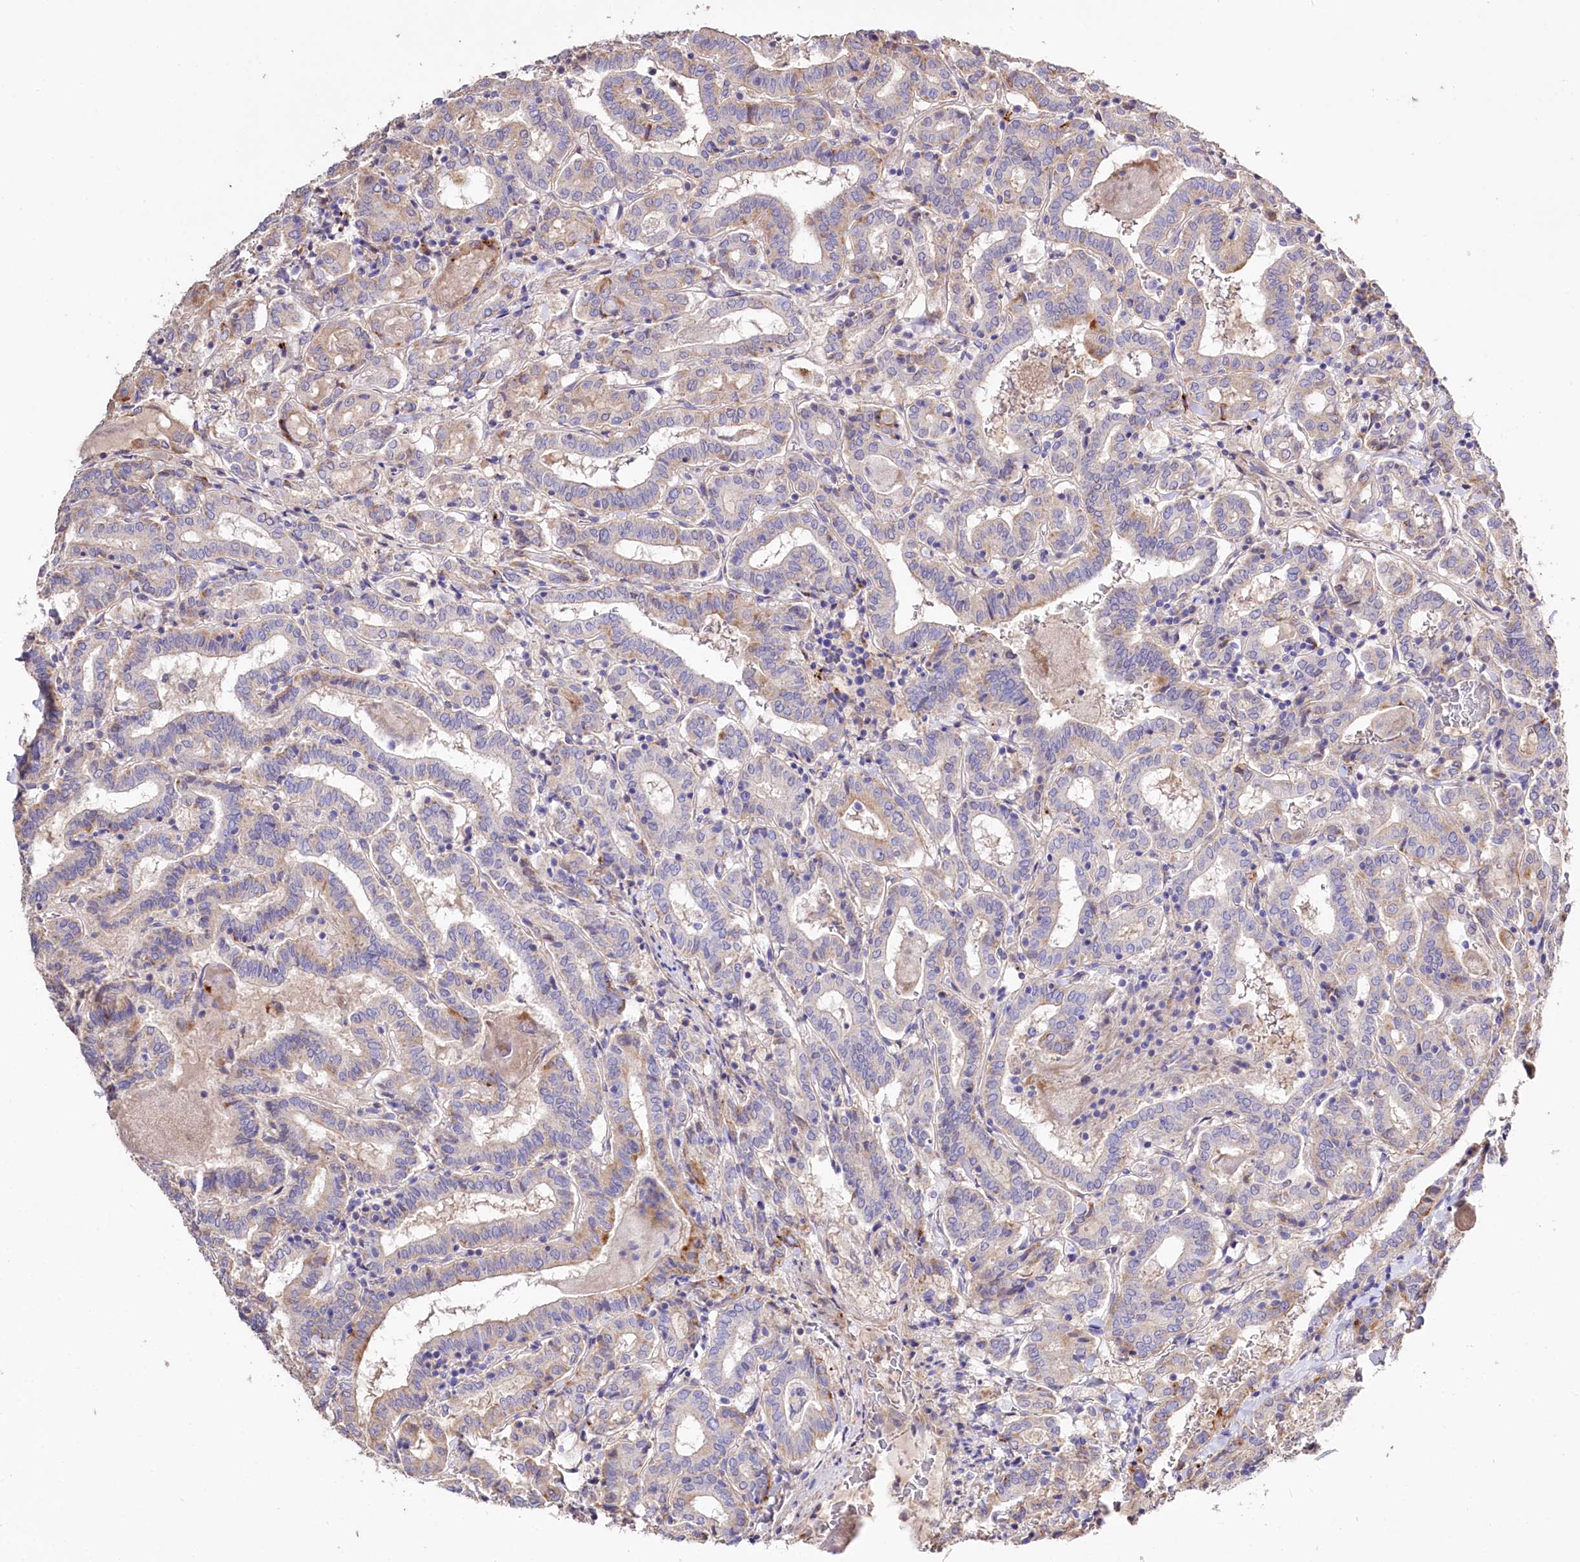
{"staining": {"intensity": "moderate", "quantity": "<25%", "location": "cytoplasmic/membranous"}, "tissue": "thyroid cancer", "cell_type": "Tumor cells", "image_type": "cancer", "snomed": [{"axis": "morphology", "description": "Papillary adenocarcinoma, NOS"}, {"axis": "topography", "description": "Thyroid gland"}], "caption": "Immunohistochemical staining of thyroid cancer exhibits moderate cytoplasmic/membranous protein staining in about <25% of tumor cells. Nuclei are stained in blue.", "gene": "PTER", "patient": {"sex": "female", "age": 72}}